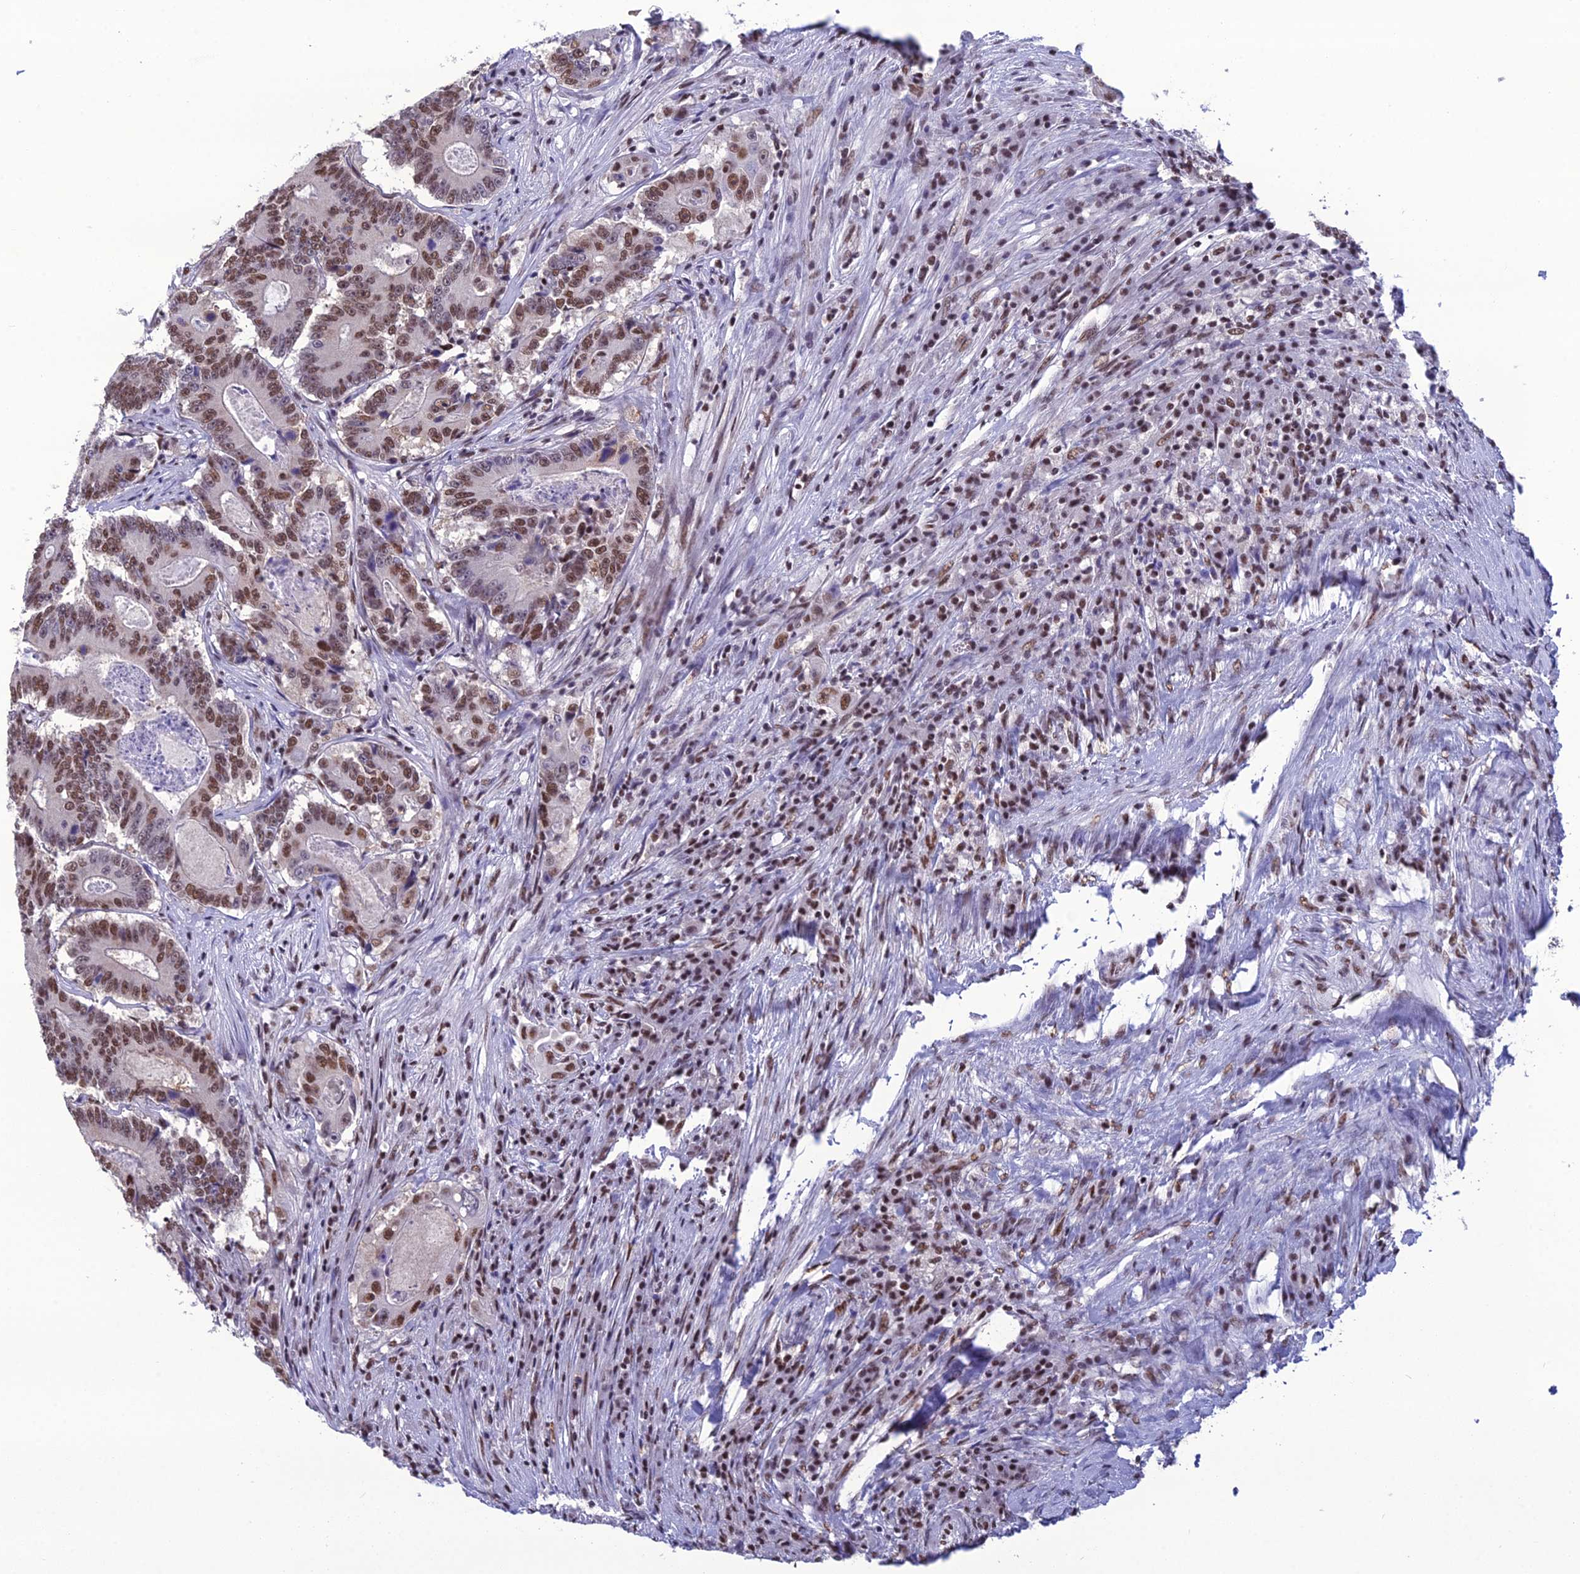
{"staining": {"intensity": "moderate", "quantity": ">75%", "location": "nuclear"}, "tissue": "colorectal cancer", "cell_type": "Tumor cells", "image_type": "cancer", "snomed": [{"axis": "morphology", "description": "Adenocarcinoma, NOS"}, {"axis": "topography", "description": "Colon"}], "caption": "Moderate nuclear staining for a protein is appreciated in approximately >75% of tumor cells of colorectal cancer using immunohistochemistry (IHC).", "gene": "PRAMEF12", "patient": {"sex": "male", "age": 83}}